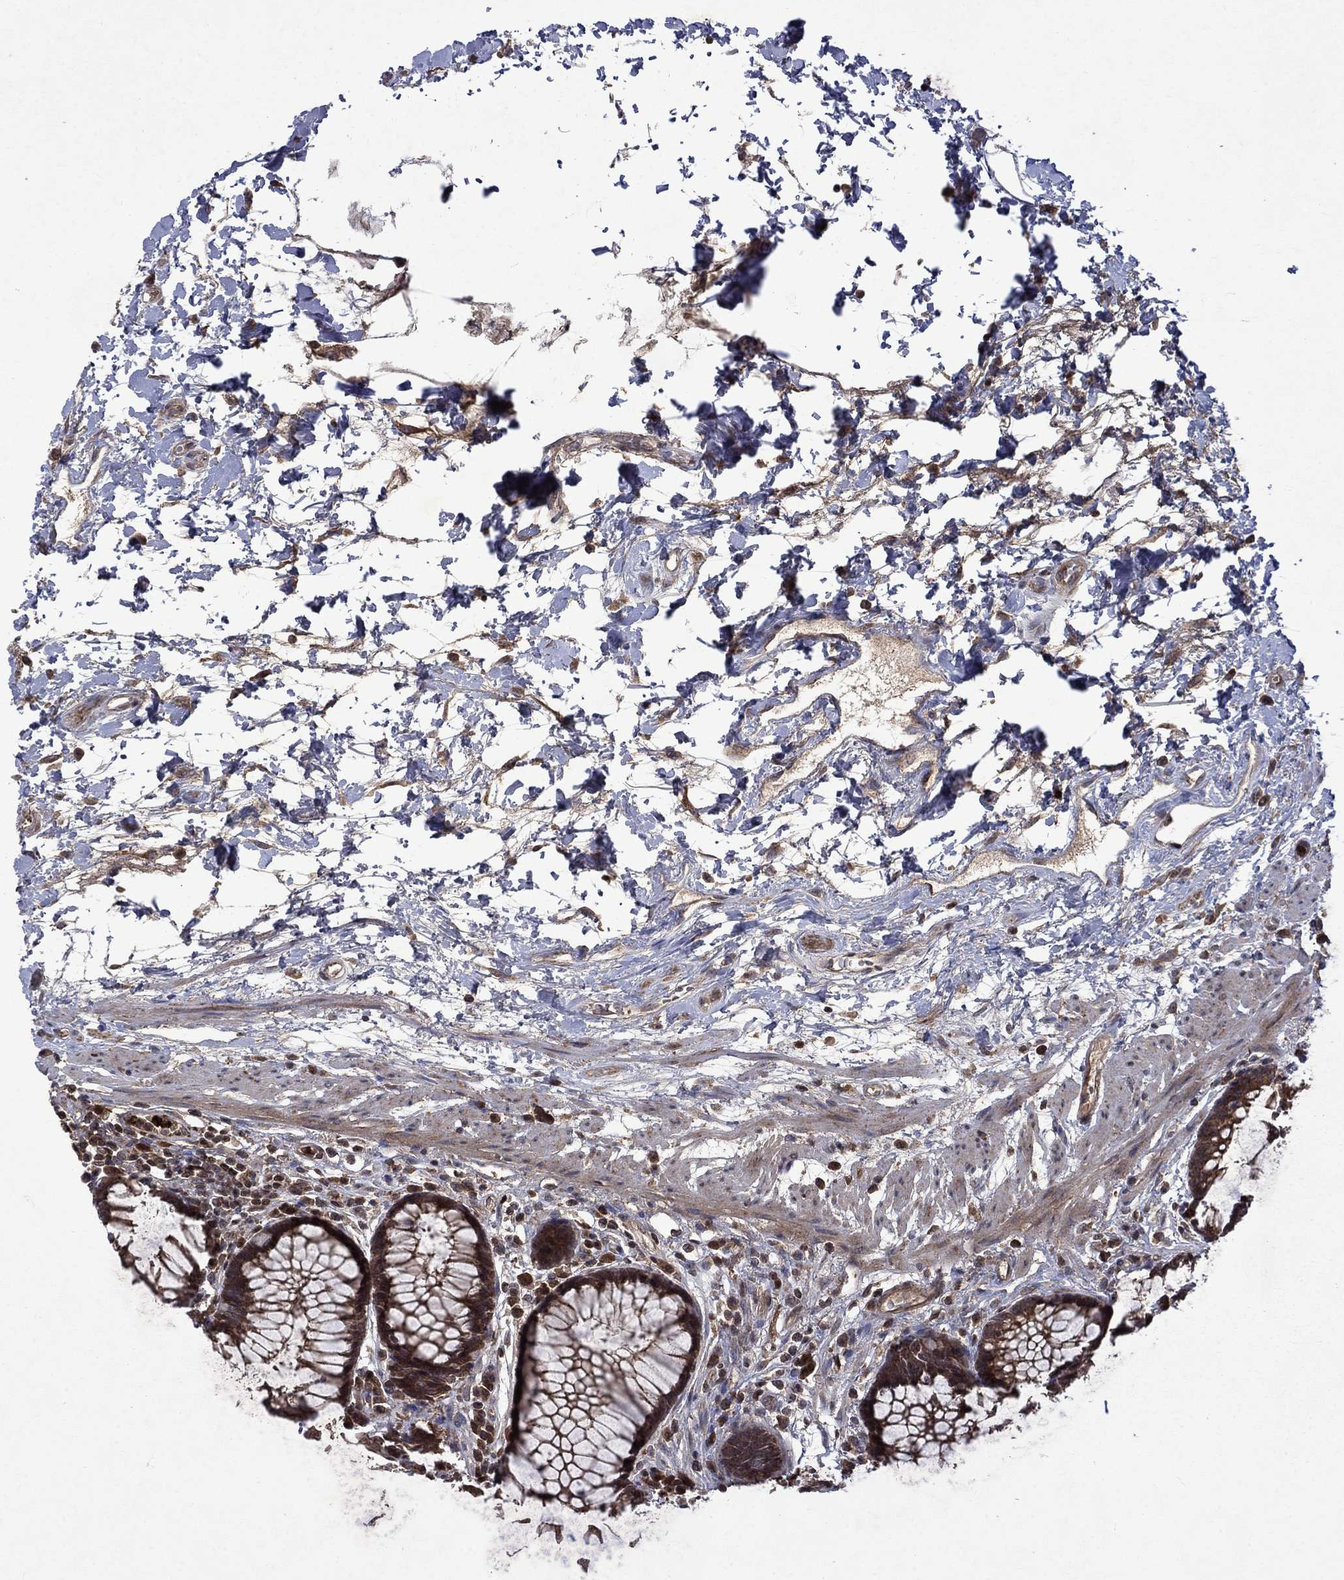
{"staining": {"intensity": "moderate", "quantity": ">75%", "location": "cytoplasmic/membranous"}, "tissue": "rectum", "cell_type": "Glandular cells", "image_type": "normal", "snomed": [{"axis": "morphology", "description": "Normal tissue, NOS"}, {"axis": "topography", "description": "Rectum"}], "caption": "Immunohistochemistry (IHC) of normal human rectum reveals medium levels of moderate cytoplasmic/membranous staining in about >75% of glandular cells.", "gene": "TMEM33", "patient": {"sex": "female", "age": 68}}